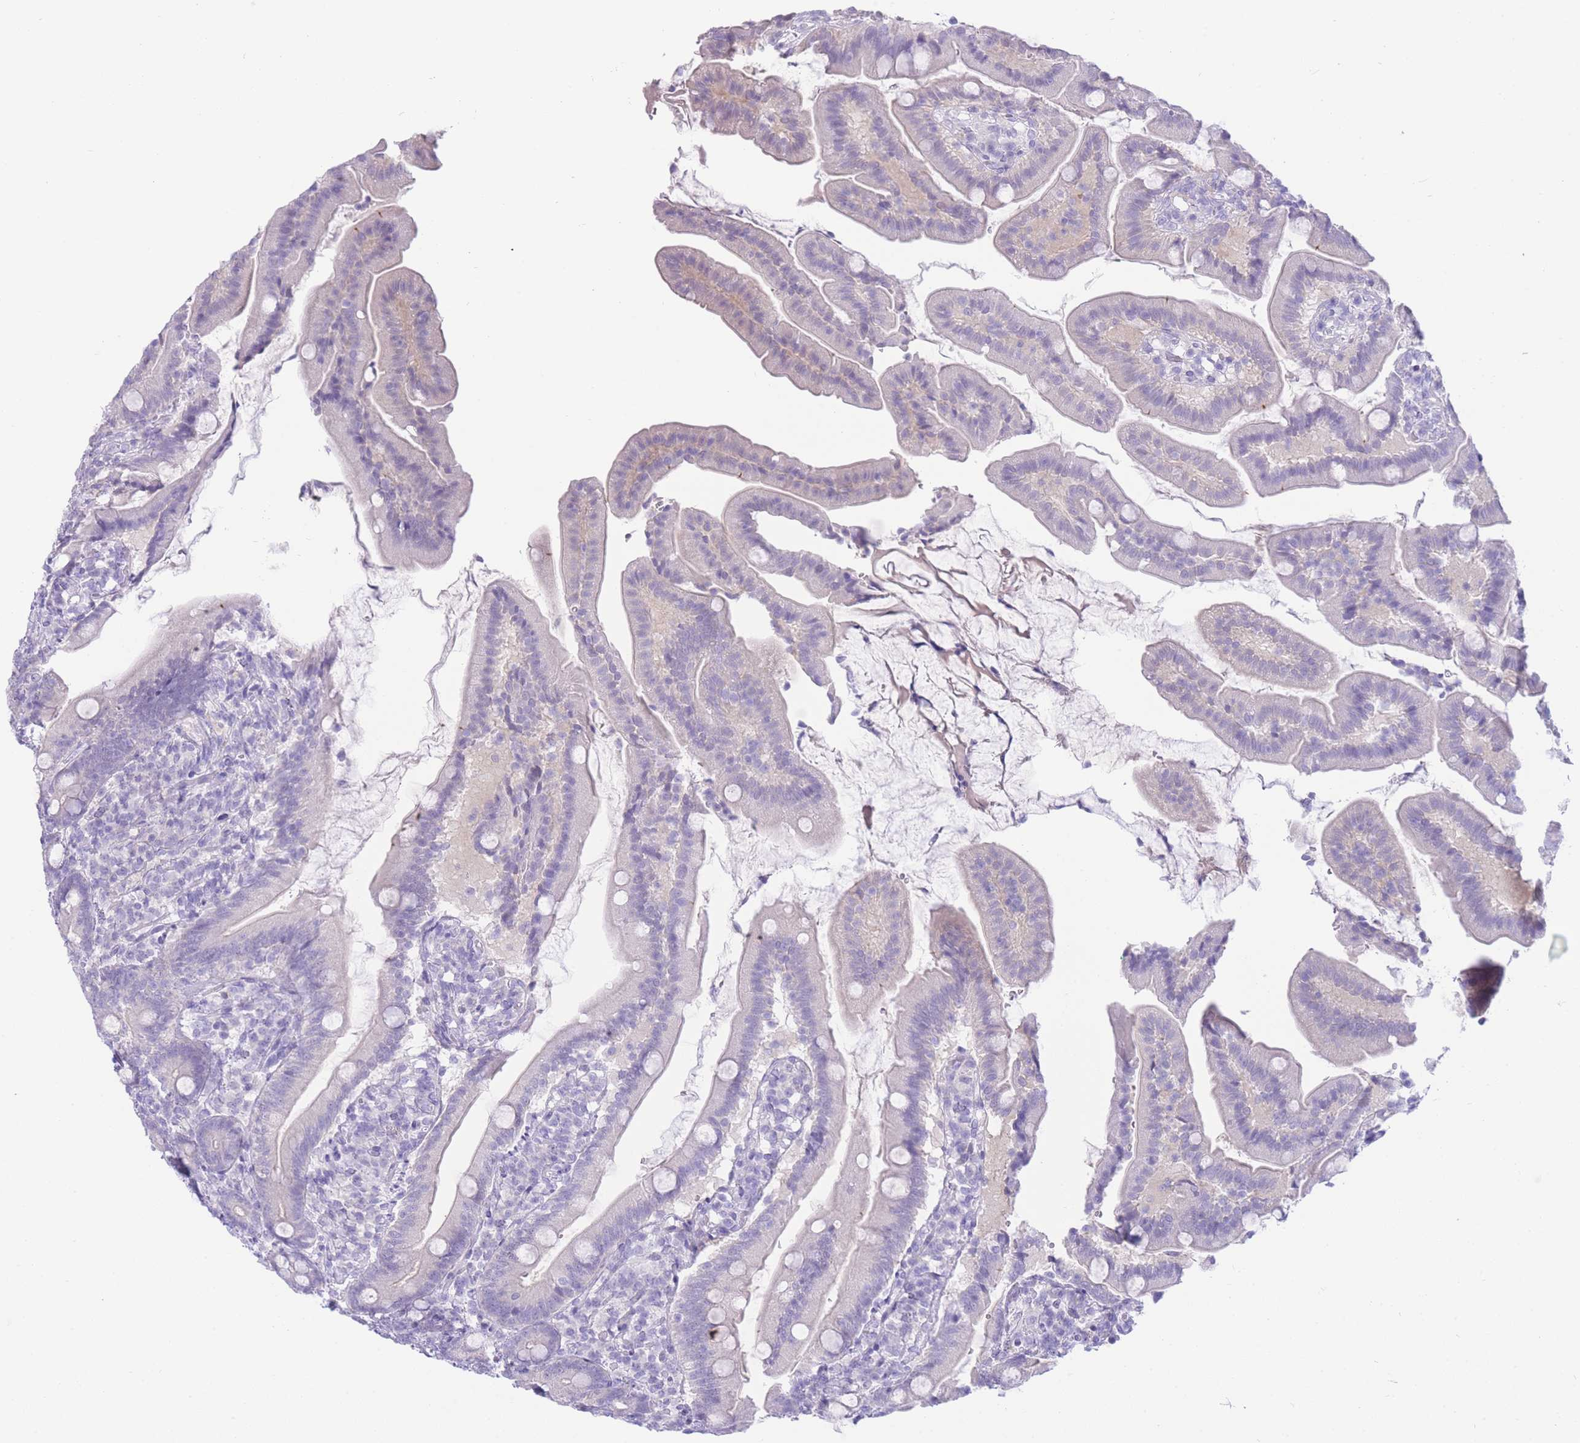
{"staining": {"intensity": "negative", "quantity": "none", "location": "none"}, "tissue": "duodenum", "cell_type": "Glandular cells", "image_type": "normal", "snomed": [{"axis": "morphology", "description": "Normal tissue, NOS"}, {"axis": "topography", "description": "Duodenum"}], "caption": "Immunohistochemical staining of benign duodenum displays no significant expression in glandular cells. Nuclei are stained in blue.", "gene": "ZNF212", "patient": {"sex": "female", "age": 67}}